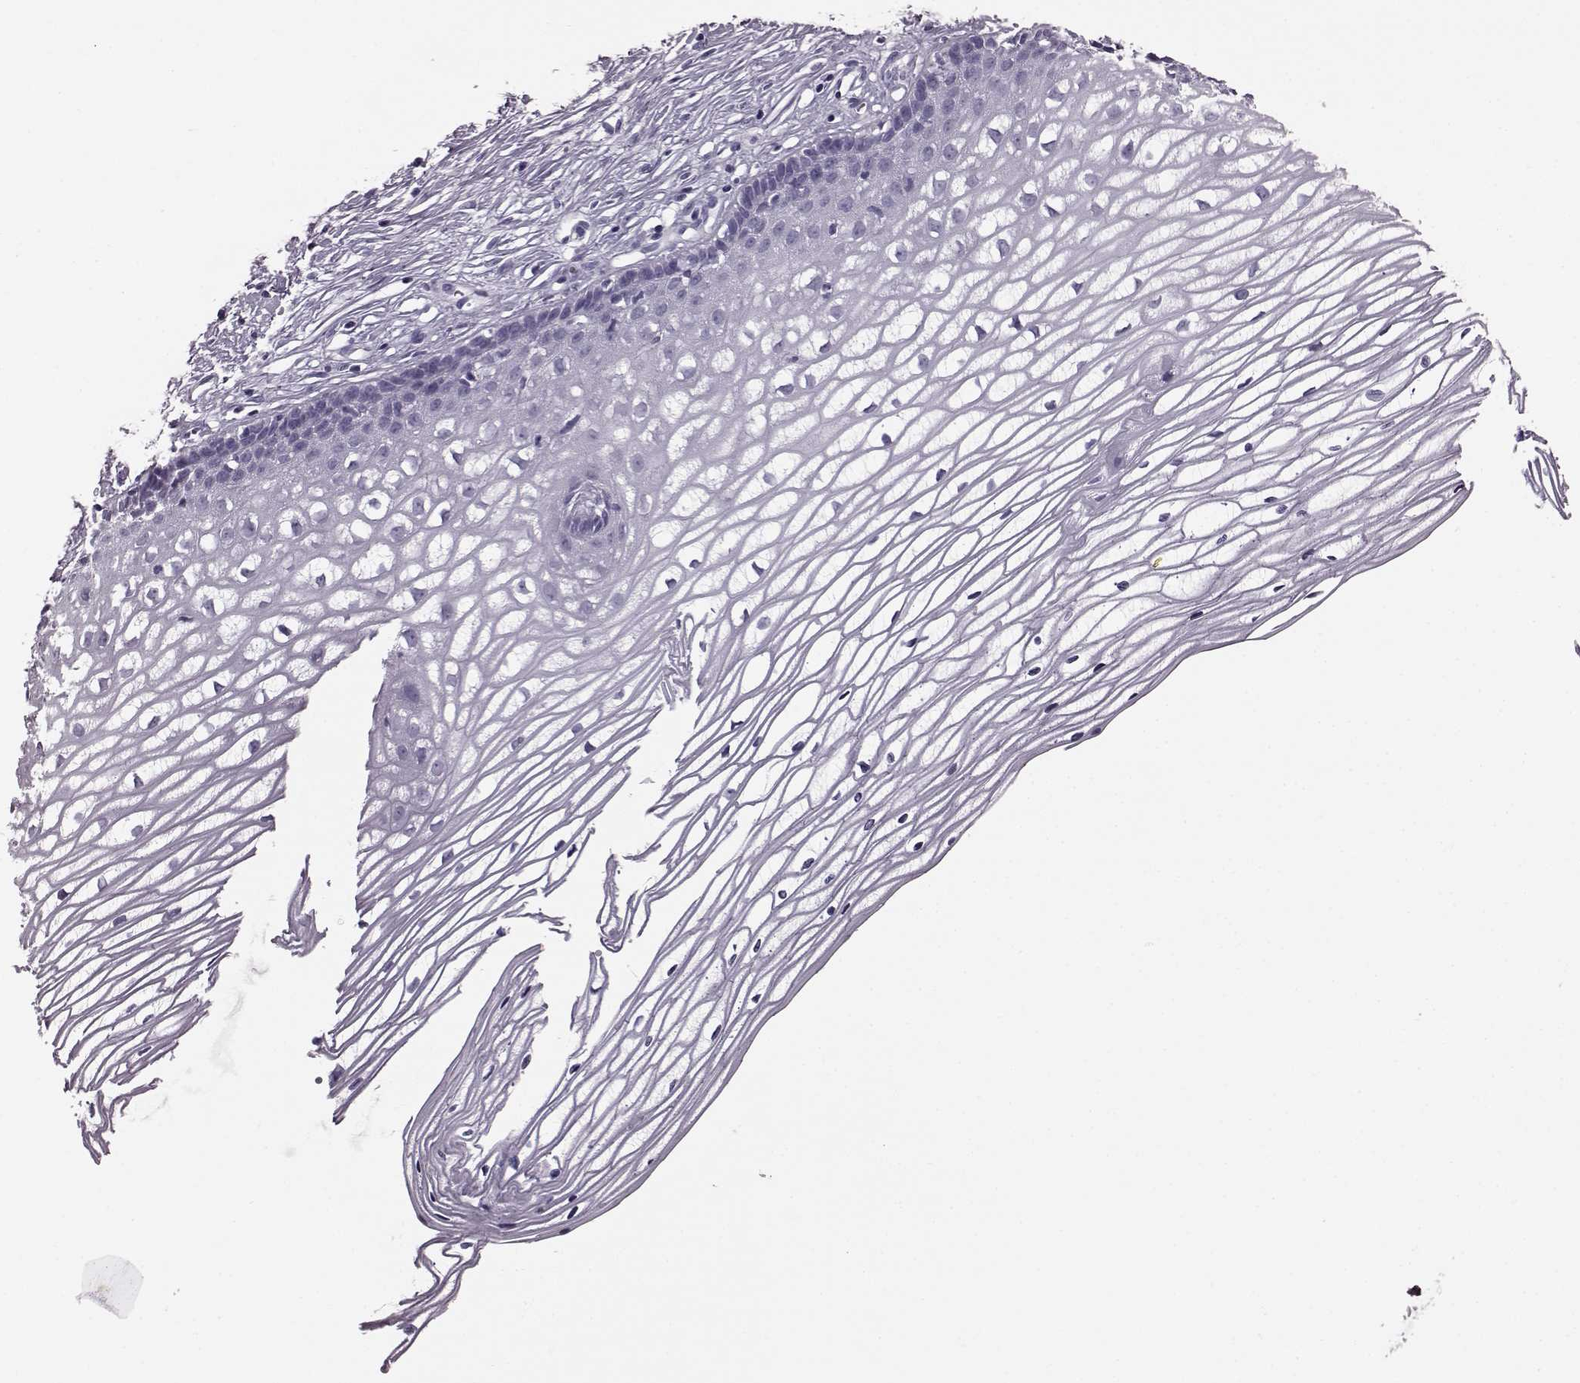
{"staining": {"intensity": "negative", "quantity": "none", "location": "none"}, "tissue": "cervix", "cell_type": "Glandular cells", "image_type": "normal", "snomed": [{"axis": "morphology", "description": "Normal tissue, NOS"}, {"axis": "topography", "description": "Cervix"}], "caption": "Immunohistochemistry micrograph of unremarkable human cervix stained for a protein (brown), which demonstrates no expression in glandular cells. Nuclei are stained in blue.", "gene": "JSRP1", "patient": {"sex": "female", "age": 40}}